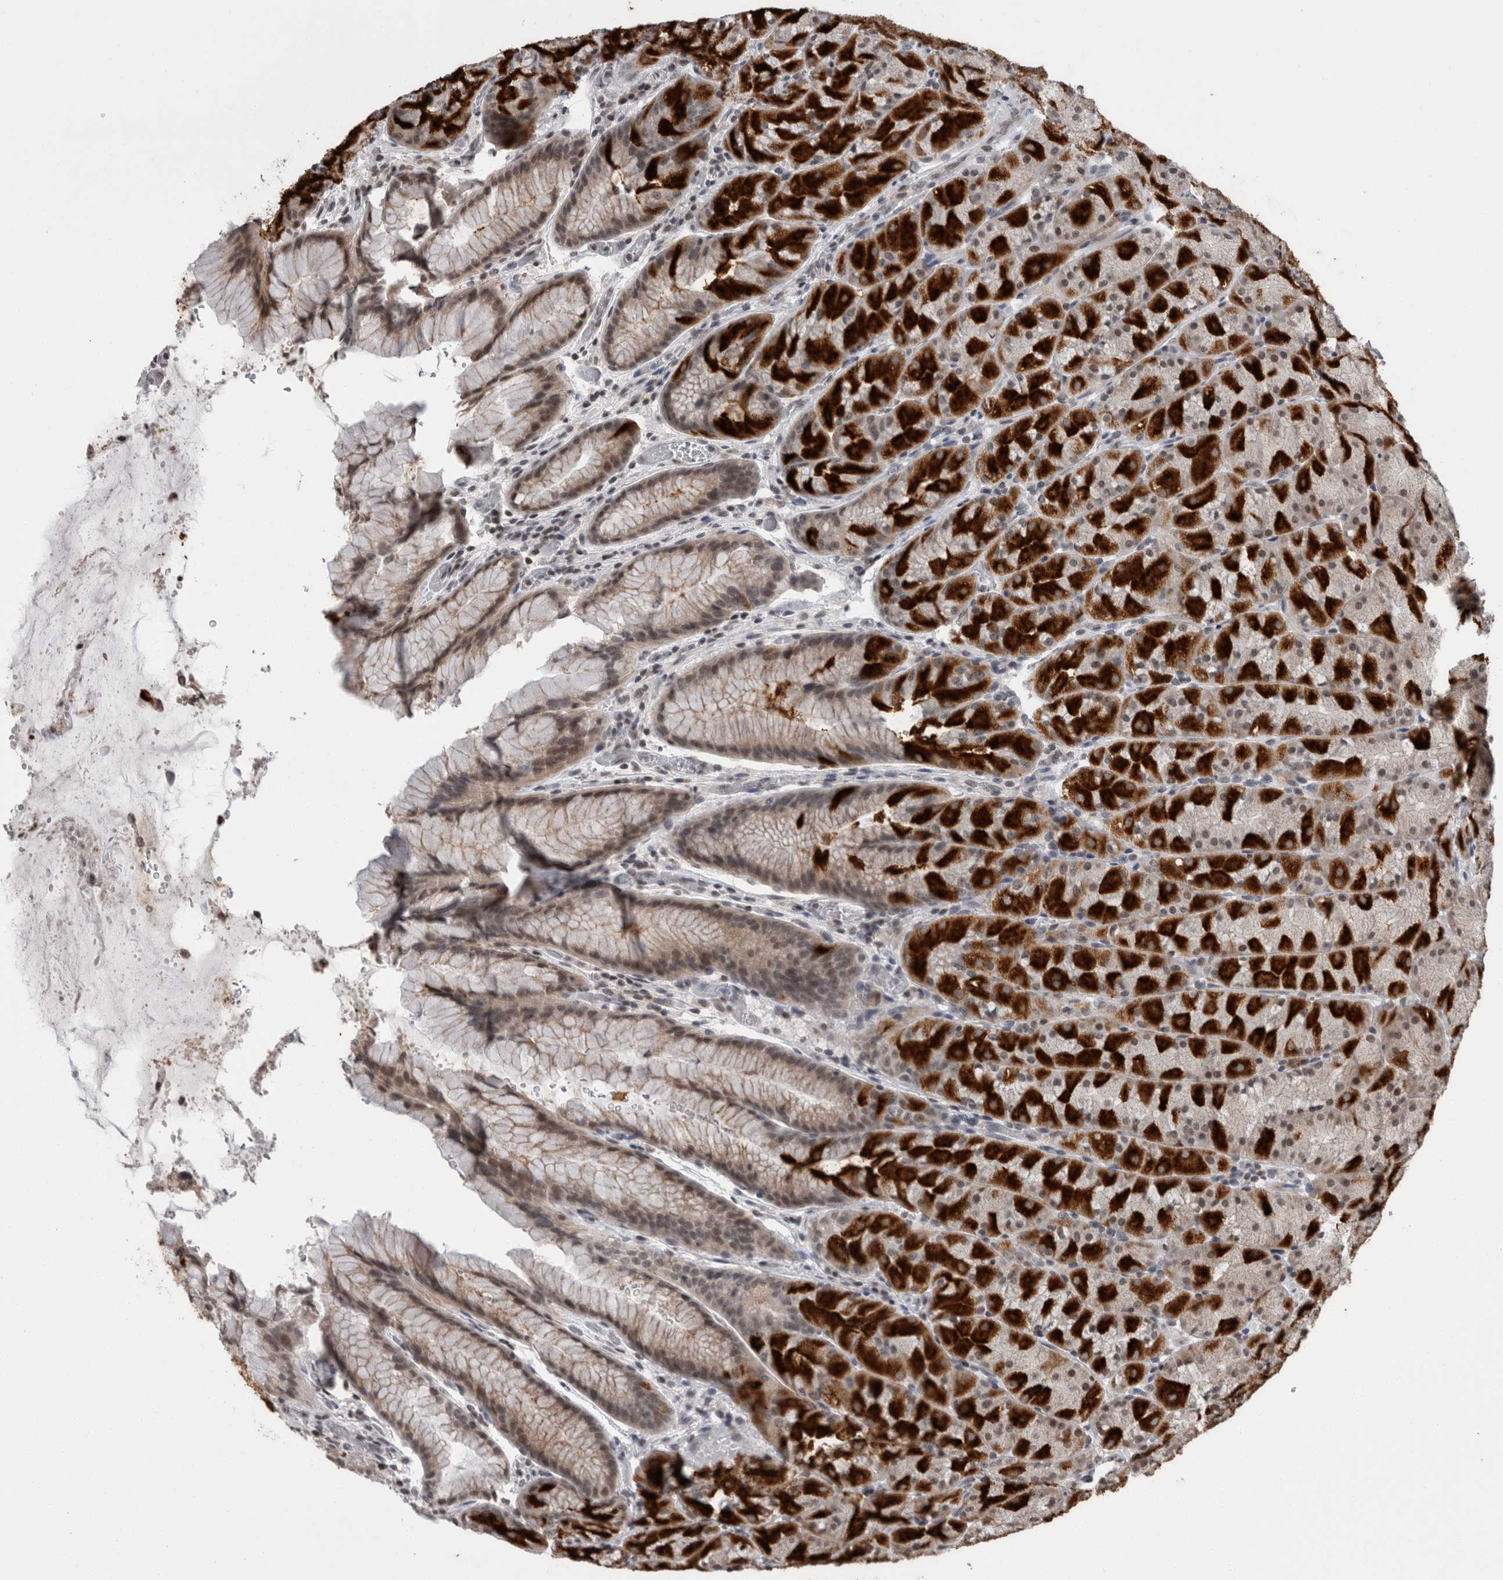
{"staining": {"intensity": "strong", "quantity": "25%-75%", "location": "cytoplasmic/membranous,nuclear"}, "tissue": "stomach", "cell_type": "Glandular cells", "image_type": "normal", "snomed": [{"axis": "morphology", "description": "Normal tissue, NOS"}, {"axis": "topography", "description": "Stomach, upper"}, {"axis": "topography", "description": "Stomach"}], "caption": "Immunohistochemistry (IHC) photomicrograph of benign stomach: stomach stained using IHC demonstrates high levels of strong protein expression localized specifically in the cytoplasmic/membranous,nuclear of glandular cells, appearing as a cytoplasmic/membranous,nuclear brown color.", "gene": "ZBTB11", "patient": {"sex": "male", "age": 48}}